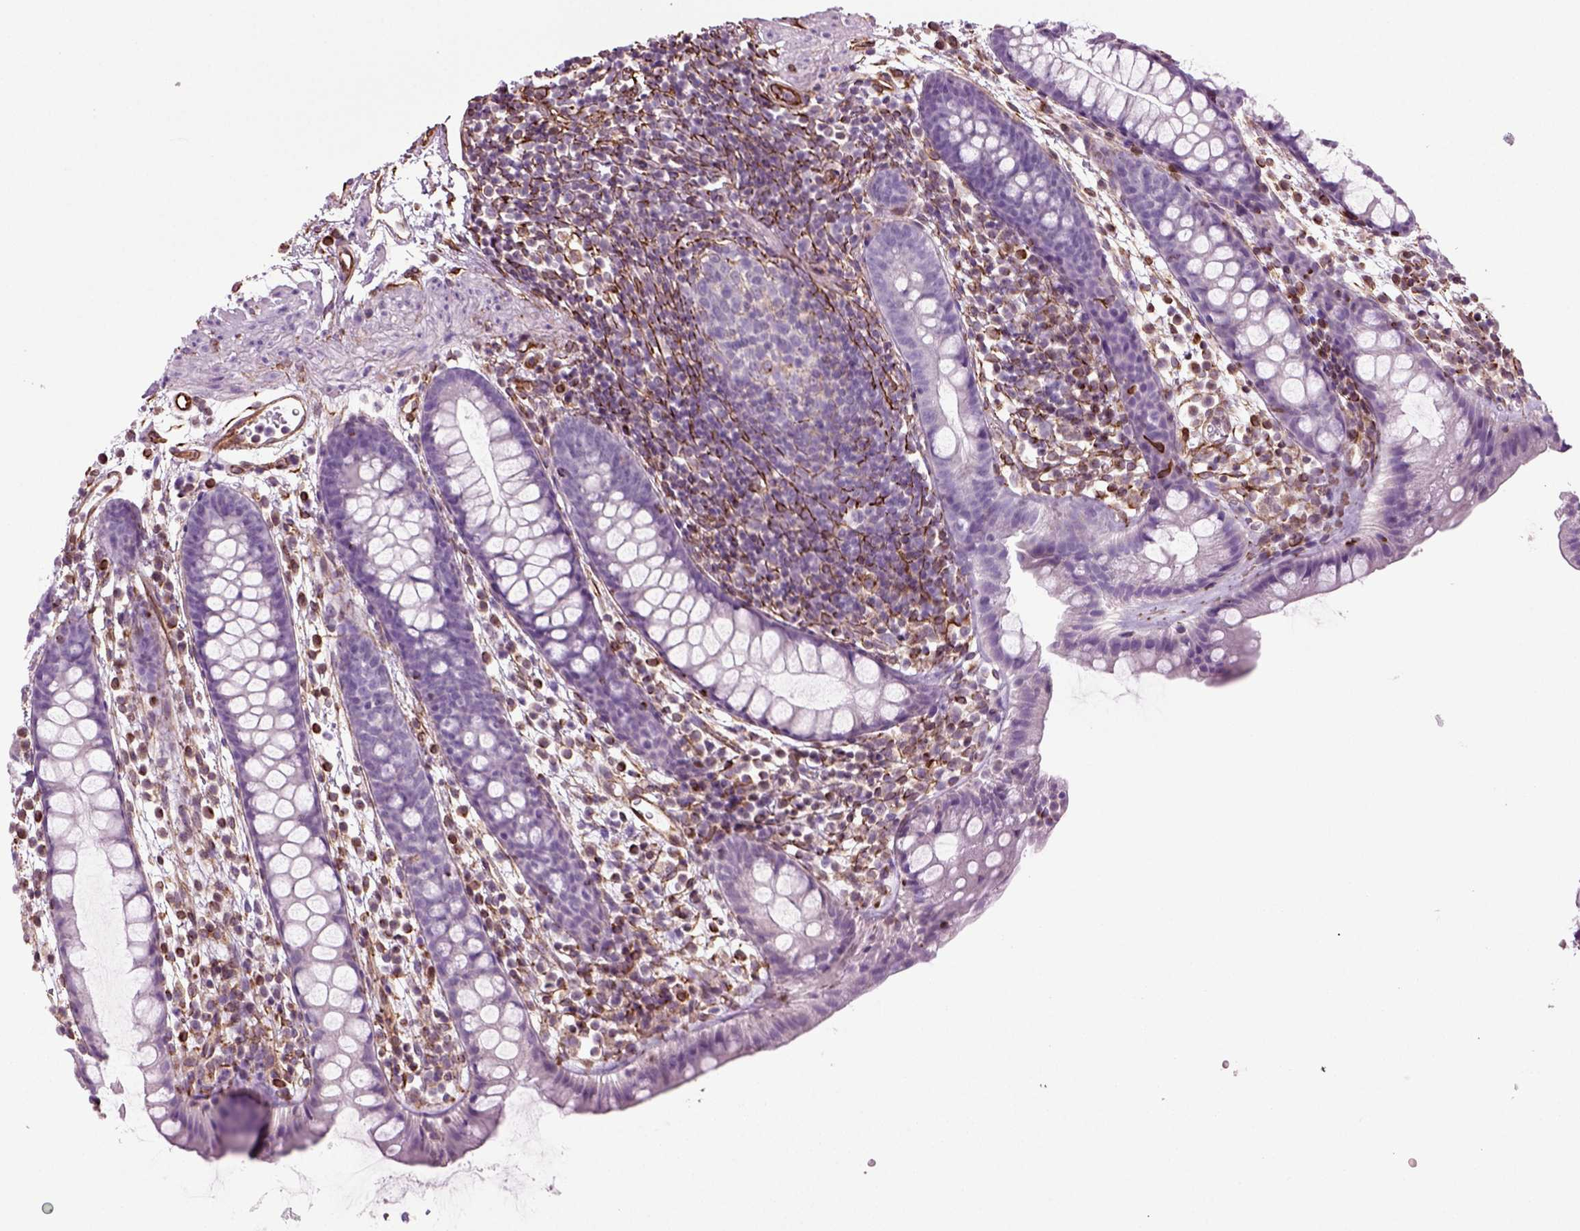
{"staining": {"intensity": "negative", "quantity": "none", "location": "none"}, "tissue": "rectum", "cell_type": "Glandular cells", "image_type": "normal", "snomed": [{"axis": "morphology", "description": "Normal tissue, NOS"}, {"axis": "topography", "description": "Rectum"}], "caption": "Glandular cells show no significant protein expression in normal rectum. (Stains: DAB (3,3'-diaminobenzidine) immunohistochemistry (IHC) with hematoxylin counter stain, Microscopy: brightfield microscopy at high magnification).", "gene": "ACER3", "patient": {"sex": "male", "age": 57}}